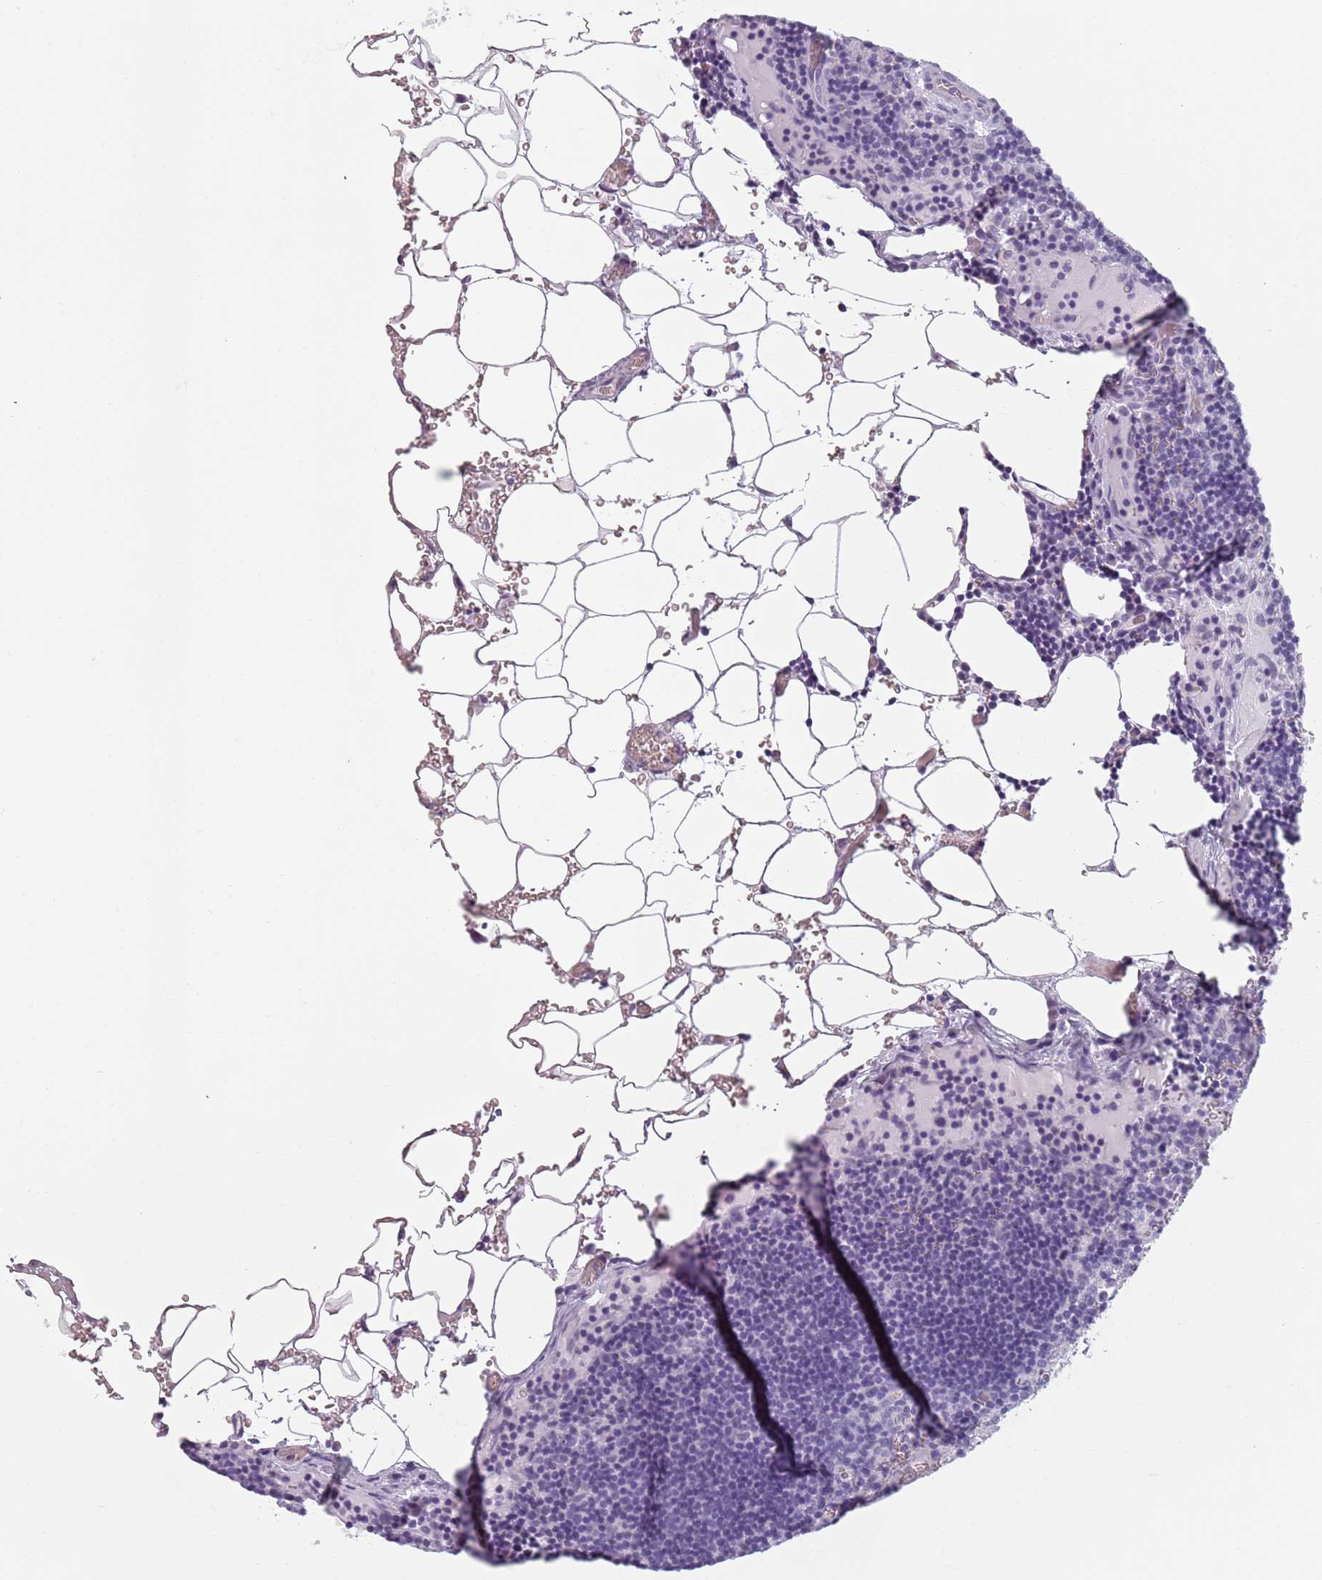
{"staining": {"intensity": "negative", "quantity": "none", "location": "none"}, "tissue": "lymph node", "cell_type": "Non-germinal center cells", "image_type": "normal", "snomed": [{"axis": "morphology", "description": "Normal tissue, NOS"}, {"axis": "topography", "description": "Lymph node"}], "caption": "Immunohistochemistry histopathology image of normal human lymph node stained for a protein (brown), which exhibits no staining in non-germinal center cells. (DAB IHC, high magnification).", "gene": "MEGF8", "patient": {"sex": "male", "age": 53}}